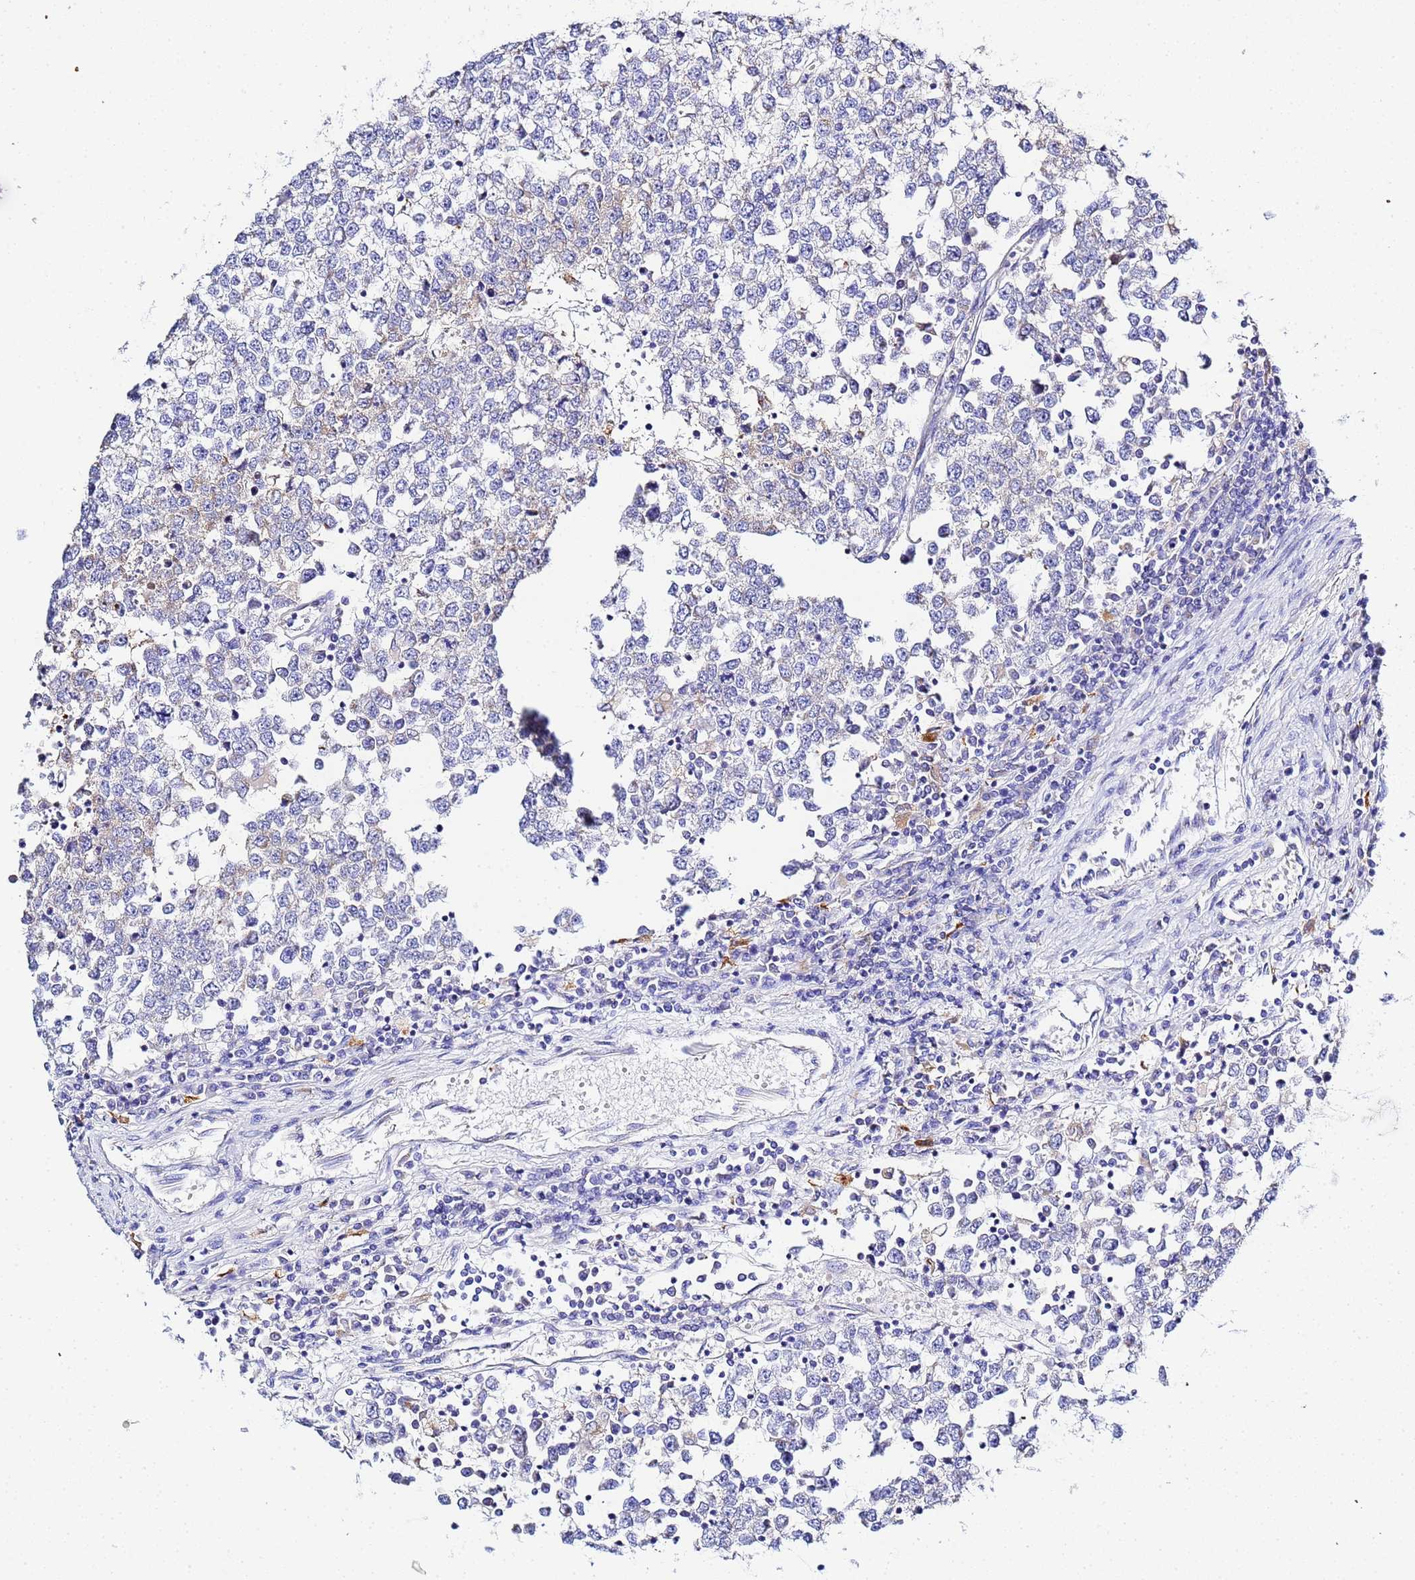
{"staining": {"intensity": "negative", "quantity": "none", "location": "none"}, "tissue": "testis cancer", "cell_type": "Tumor cells", "image_type": "cancer", "snomed": [{"axis": "morphology", "description": "Seminoma, NOS"}, {"axis": "topography", "description": "Testis"}], "caption": "Immunohistochemical staining of testis seminoma demonstrates no significant expression in tumor cells.", "gene": "VTI1B", "patient": {"sex": "male", "age": 65}}